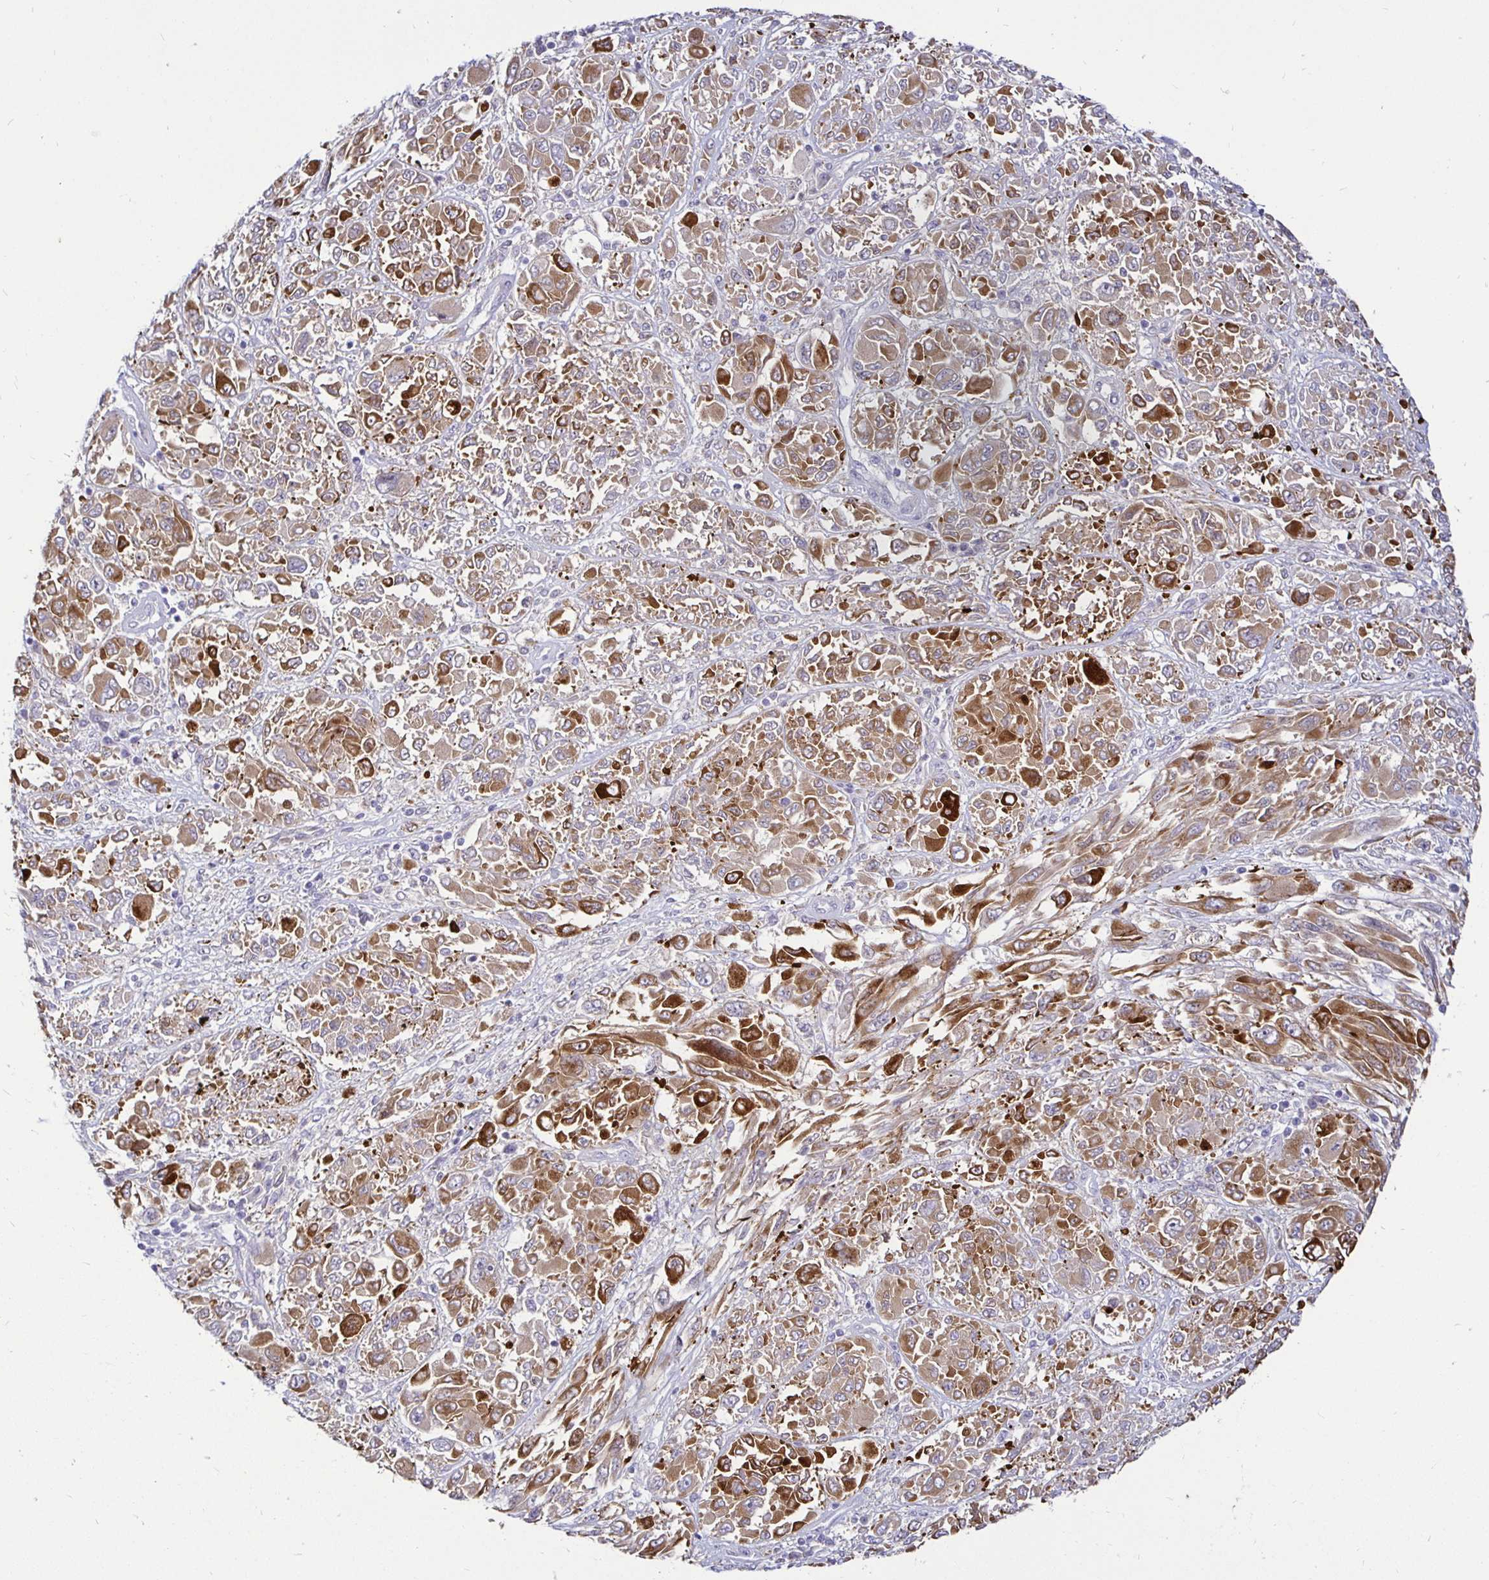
{"staining": {"intensity": "moderate", "quantity": ">75%", "location": "cytoplasmic/membranous"}, "tissue": "melanoma", "cell_type": "Tumor cells", "image_type": "cancer", "snomed": [{"axis": "morphology", "description": "Malignant melanoma, NOS"}, {"axis": "topography", "description": "Skin"}], "caption": "A photomicrograph of human melanoma stained for a protein demonstrates moderate cytoplasmic/membranous brown staining in tumor cells.", "gene": "TIMP1", "patient": {"sex": "female", "age": 91}}